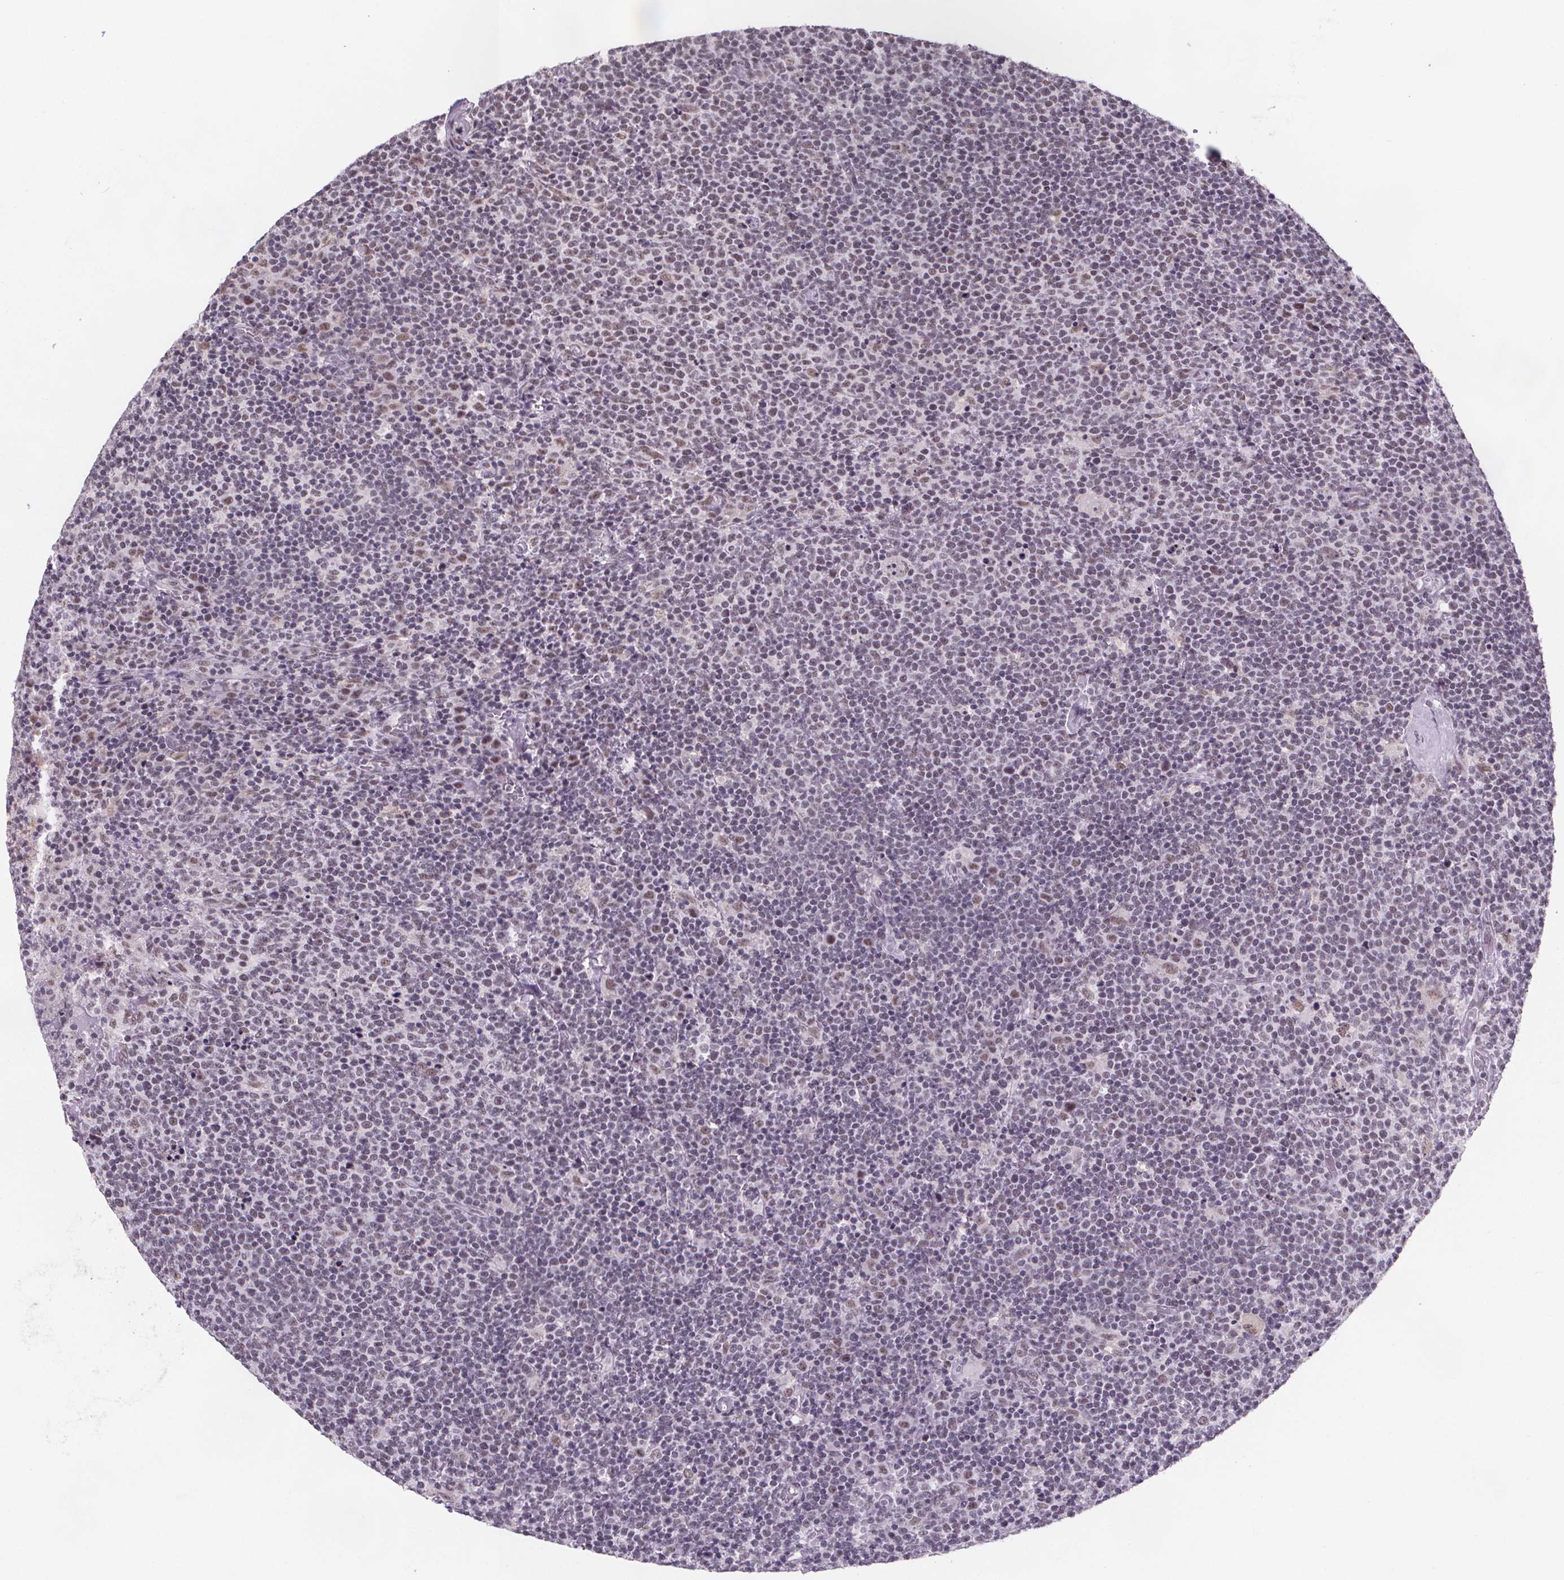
{"staining": {"intensity": "negative", "quantity": "none", "location": "none"}, "tissue": "lymphoma", "cell_type": "Tumor cells", "image_type": "cancer", "snomed": [{"axis": "morphology", "description": "Malignant lymphoma, non-Hodgkin's type, High grade"}, {"axis": "topography", "description": "Lymph node"}], "caption": "Tumor cells show no significant protein positivity in lymphoma.", "gene": "ZNF572", "patient": {"sex": "male", "age": 61}}